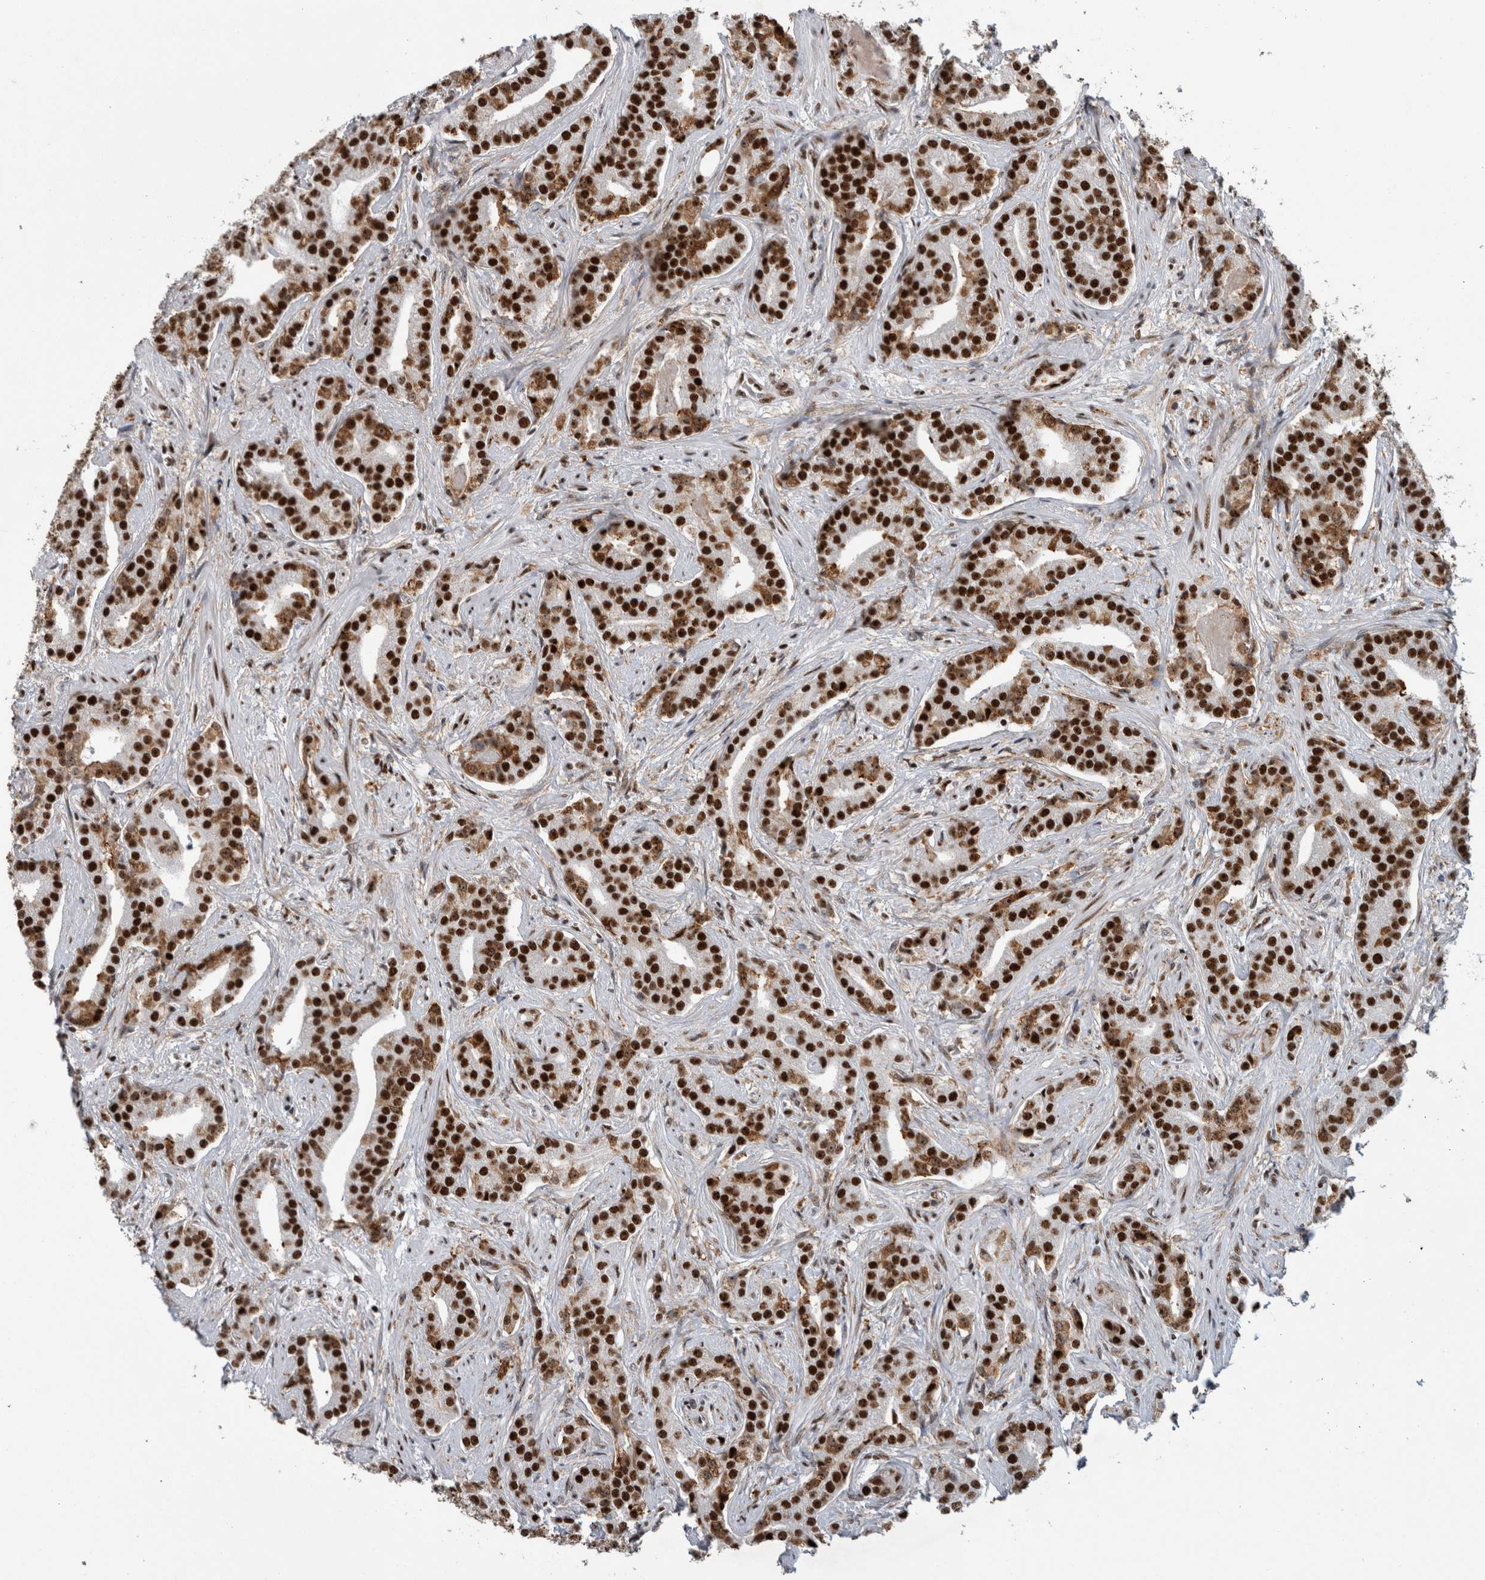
{"staining": {"intensity": "strong", "quantity": ">75%", "location": "cytoplasmic/membranous,nuclear"}, "tissue": "prostate cancer", "cell_type": "Tumor cells", "image_type": "cancer", "snomed": [{"axis": "morphology", "description": "Adenocarcinoma, Low grade"}, {"axis": "topography", "description": "Prostate"}], "caption": "High-power microscopy captured an IHC photomicrograph of prostate low-grade adenocarcinoma, revealing strong cytoplasmic/membranous and nuclear staining in approximately >75% of tumor cells. Nuclei are stained in blue.", "gene": "NCL", "patient": {"sex": "male", "age": 67}}